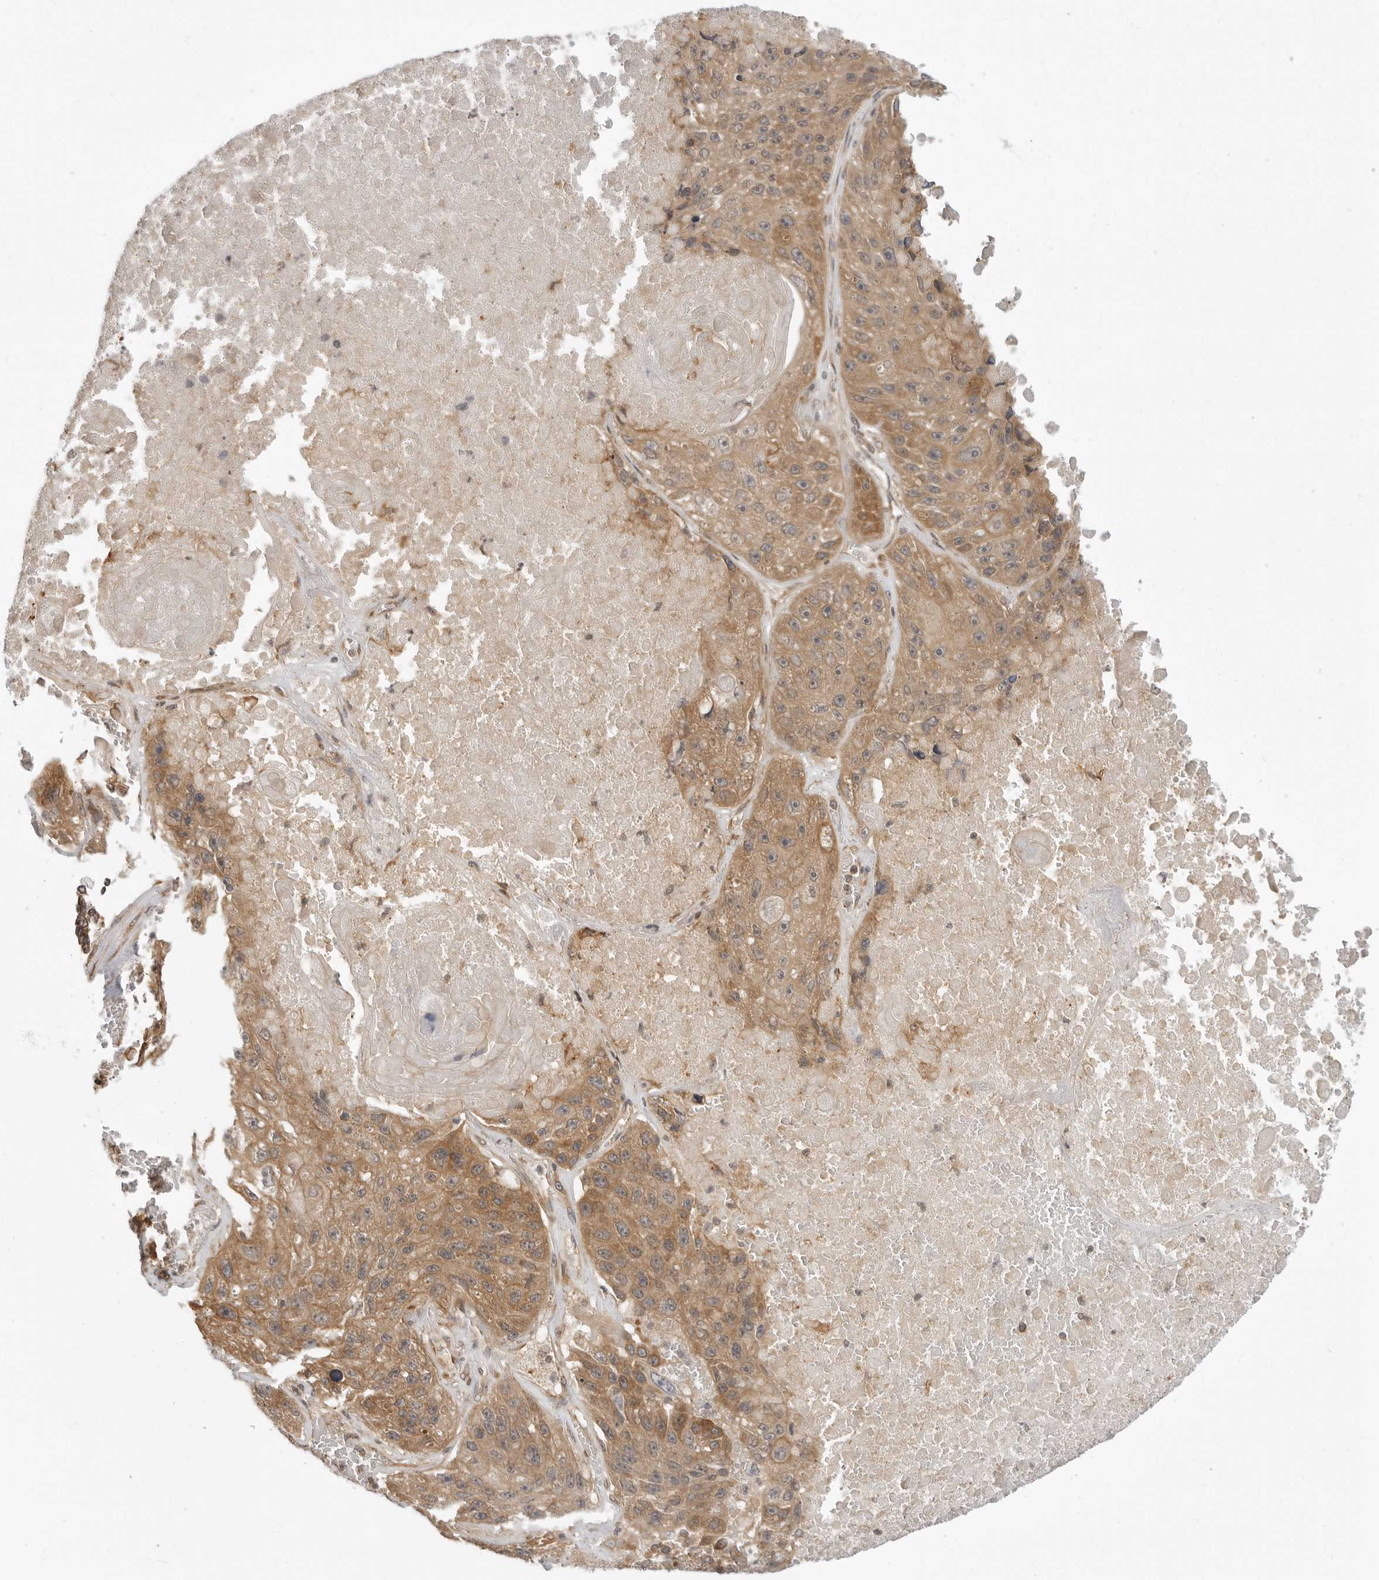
{"staining": {"intensity": "moderate", "quantity": ">75%", "location": "cytoplasmic/membranous"}, "tissue": "lung cancer", "cell_type": "Tumor cells", "image_type": "cancer", "snomed": [{"axis": "morphology", "description": "Squamous cell carcinoma, NOS"}, {"axis": "topography", "description": "Lung"}], "caption": "The micrograph exhibits staining of lung cancer, revealing moderate cytoplasmic/membranous protein staining (brown color) within tumor cells. The protein is shown in brown color, while the nuclei are stained blue.", "gene": "PRRC2A", "patient": {"sex": "male", "age": 61}}